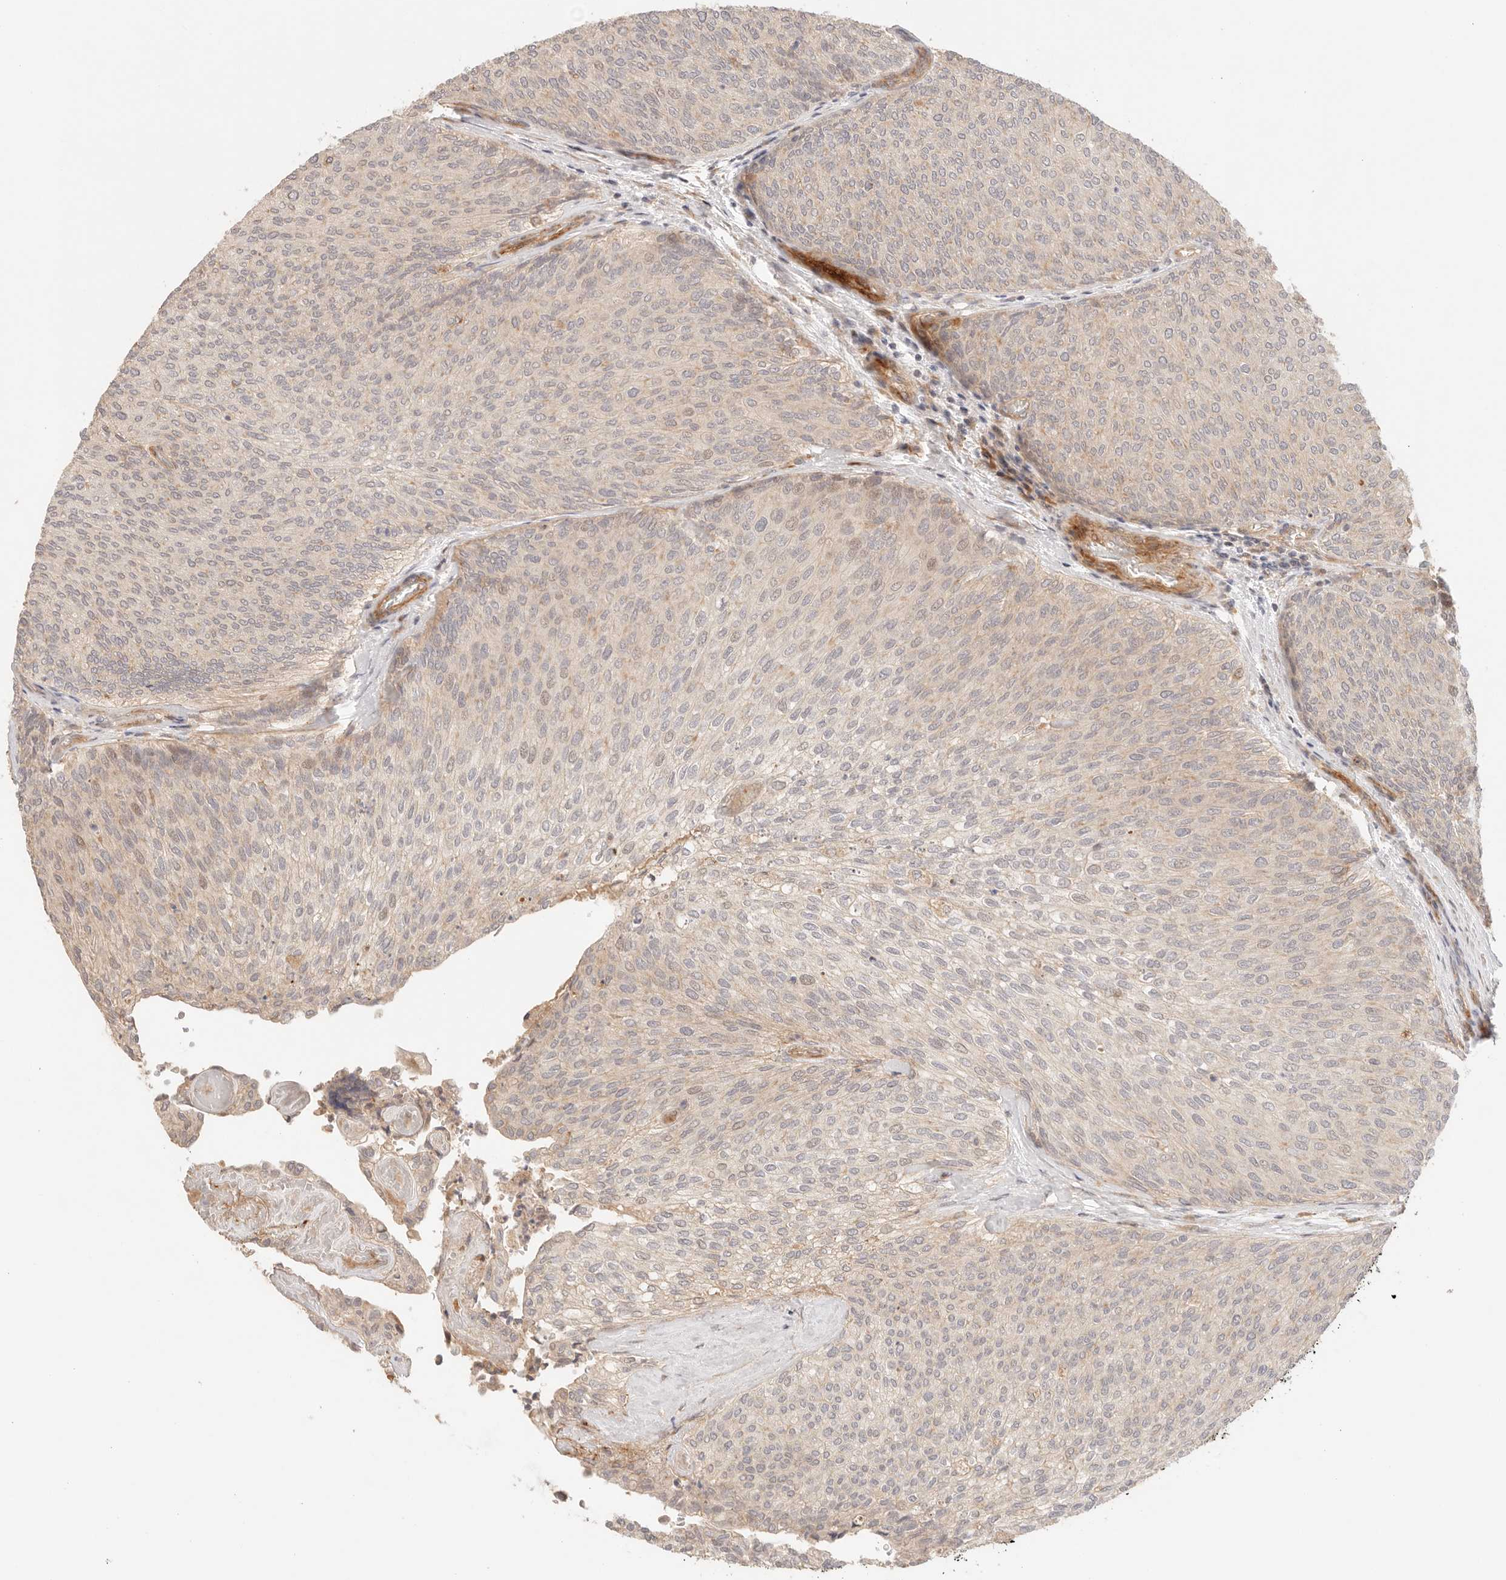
{"staining": {"intensity": "weak", "quantity": "25%-75%", "location": "cytoplasmic/membranous"}, "tissue": "urothelial cancer", "cell_type": "Tumor cells", "image_type": "cancer", "snomed": [{"axis": "morphology", "description": "Urothelial carcinoma, Low grade"}, {"axis": "topography", "description": "Urinary bladder"}], "caption": "DAB immunohistochemical staining of urothelial carcinoma (low-grade) displays weak cytoplasmic/membranous protein staining in approximately 25%-75% of tumor cells.", "gene": "IL1R2", "patient": {"sex": "female", "age": 79}}